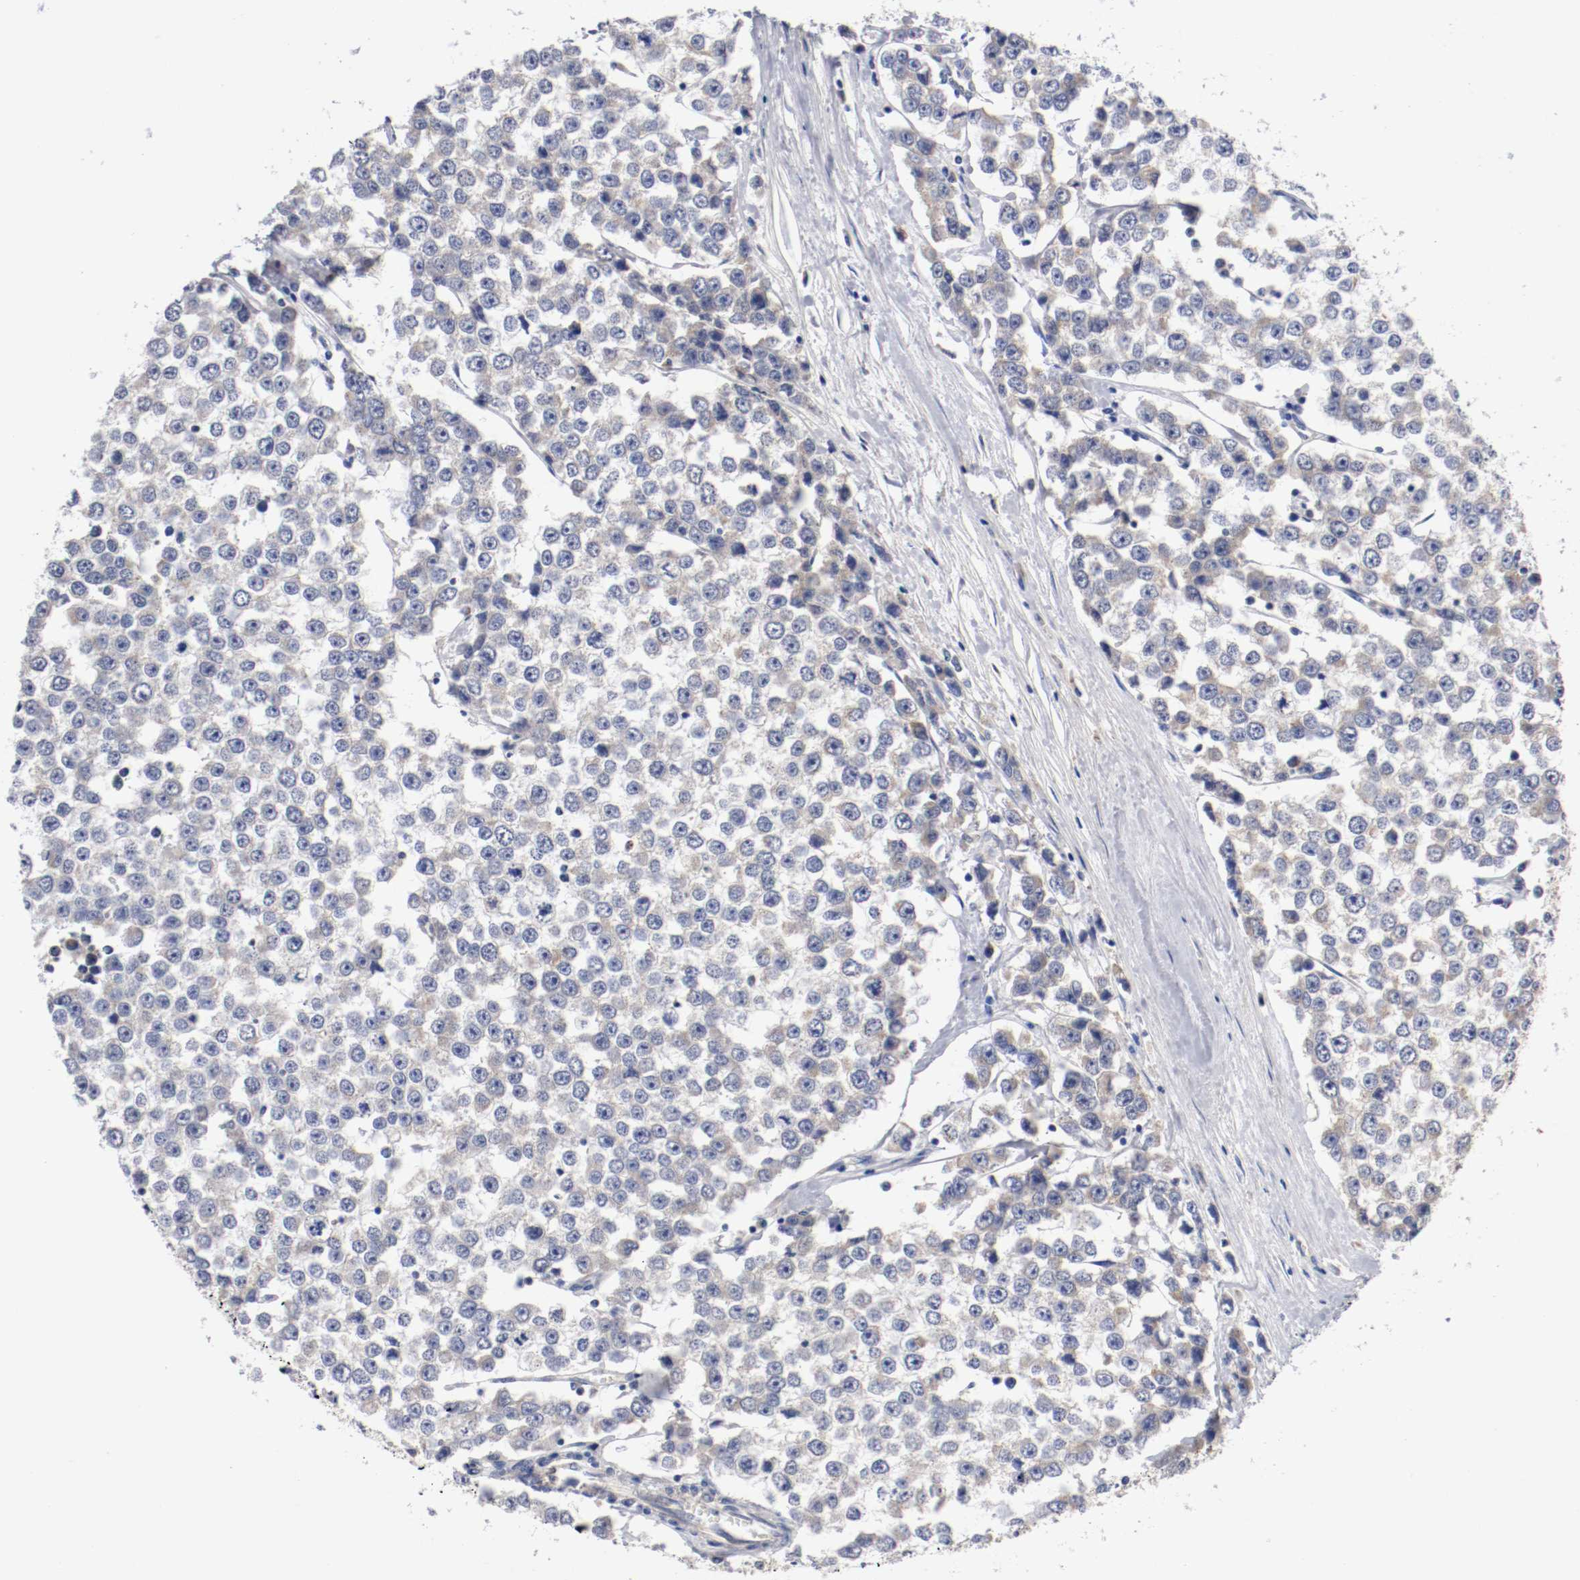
{"staining": {"intensity": "weak", "quantity": "25%-75%", "location": "cytoplasmic/membranous"}, "tissue": "testis cancer", "cell_type": "Tumor cells", "image_type": "cancer", "snomed": [{"axis": "morphology", "description": "Seminoma, NOS"}, {"axis": "morphology", "description": "Carcinoma, Embryonal, NOS"}, {"axis": "topography", "description": "Testis"}], "caption": "Immunohistochemistry image of human testis cancer stained for a protein (brown), which reveals low levels of weak cytoplasmic/membranous positivity in approximately 25%-75% of tumor cells.", "gene": "PCSK6", "patient": {"sex": "male", "age": 52}}